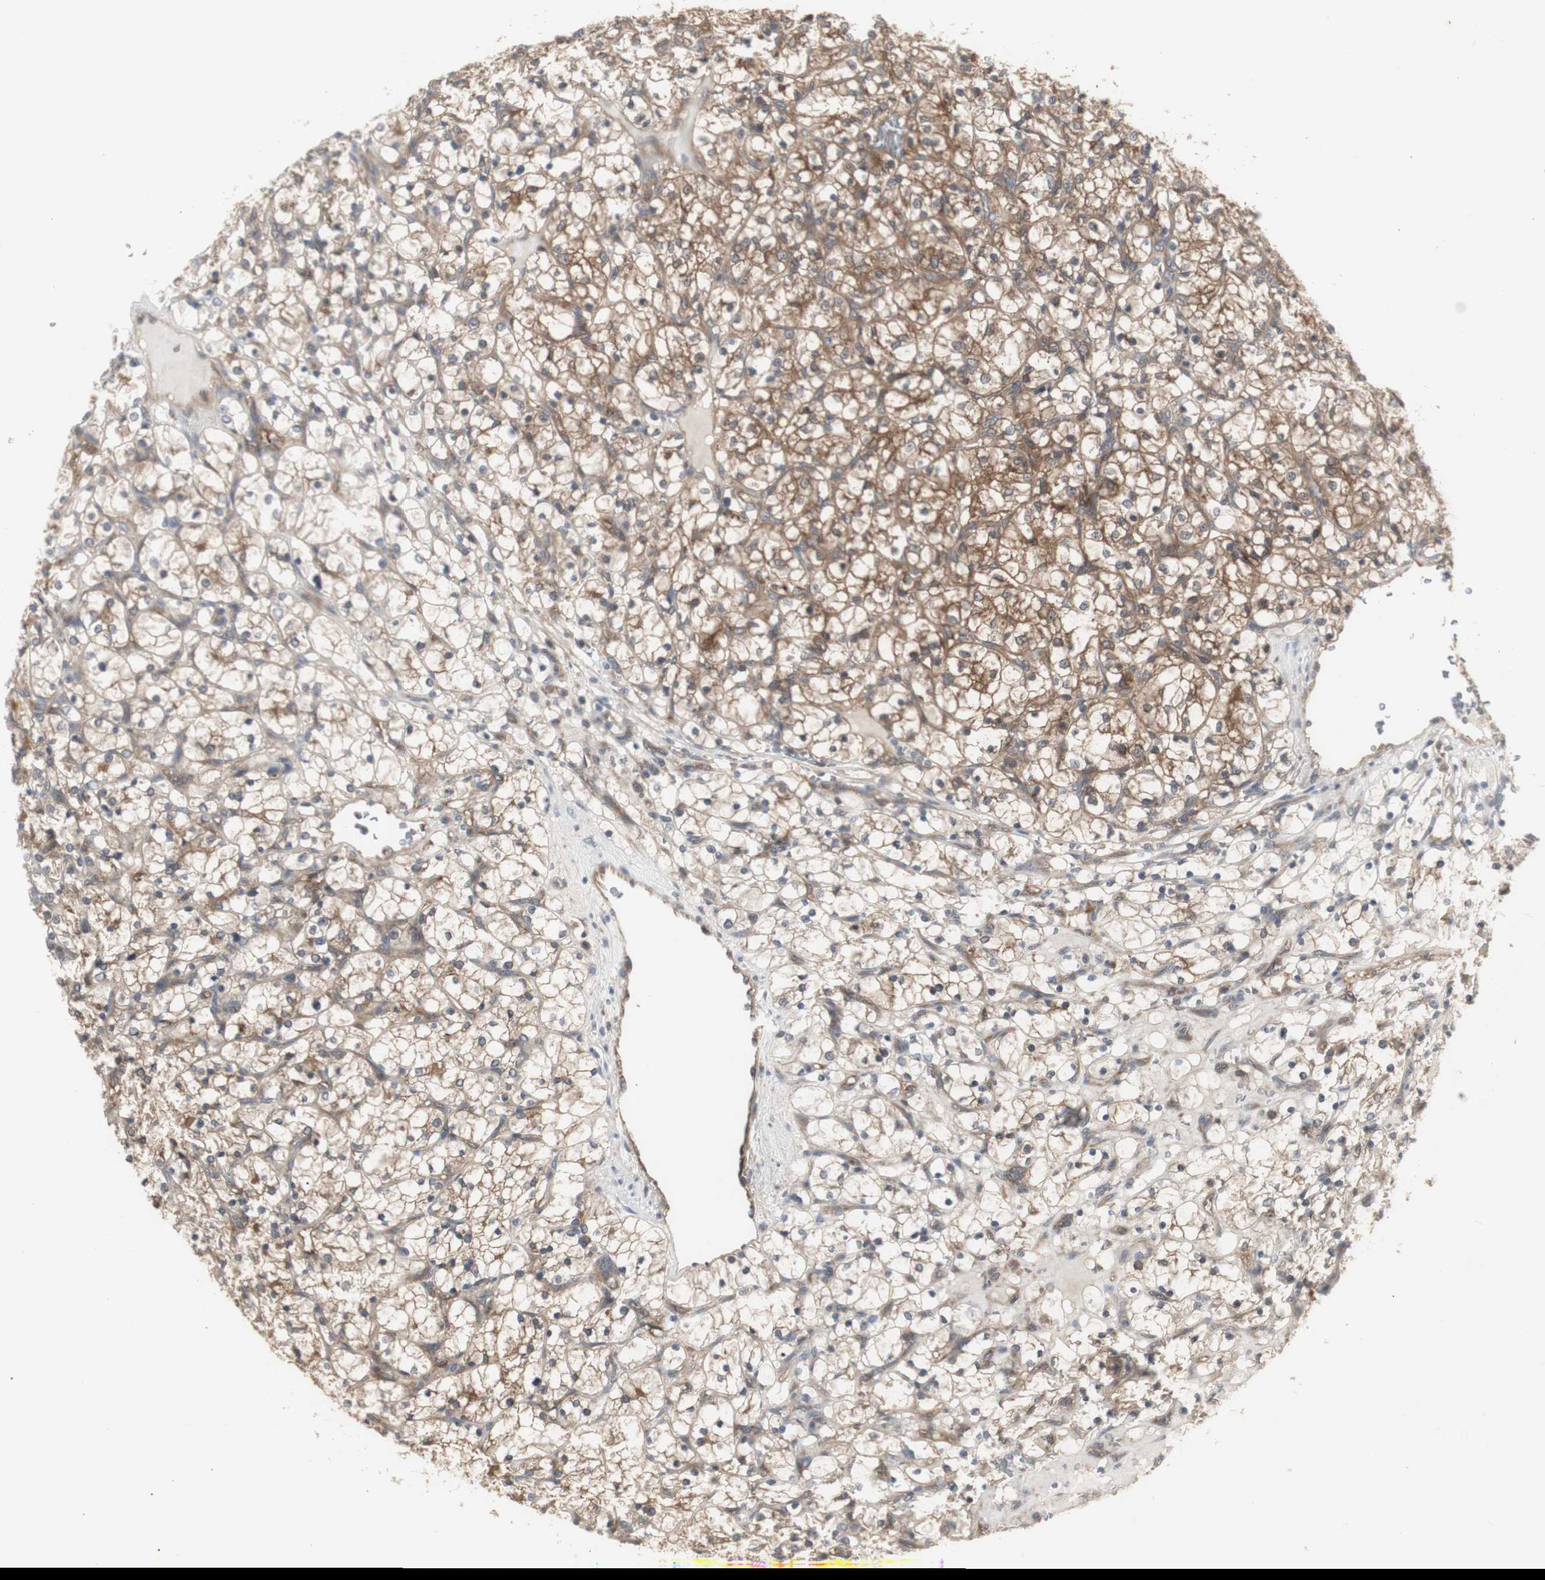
{"staining": {"intensity": "moderate", "quantity": ">75%", "location": "cytoplasmic/membranous"}, "tissue": "renal cancer", "cell_type": "Tumor cells", "image_type": "cancer", "snomed": [{"axis": "morphology", "description": "Adenocarcinoma, NOS"}, {"axis": "topography", "description": "Kidney"}], "caption": "Renal cancer (adenocarcinoma) stained for a protein (brown) exhibits moderate cytoplasmic/membranous positive expression in about >75% of tumor cells.", "gene": "CHURC1-FNTB", "patient": {"sex": "female", "age": 69}}